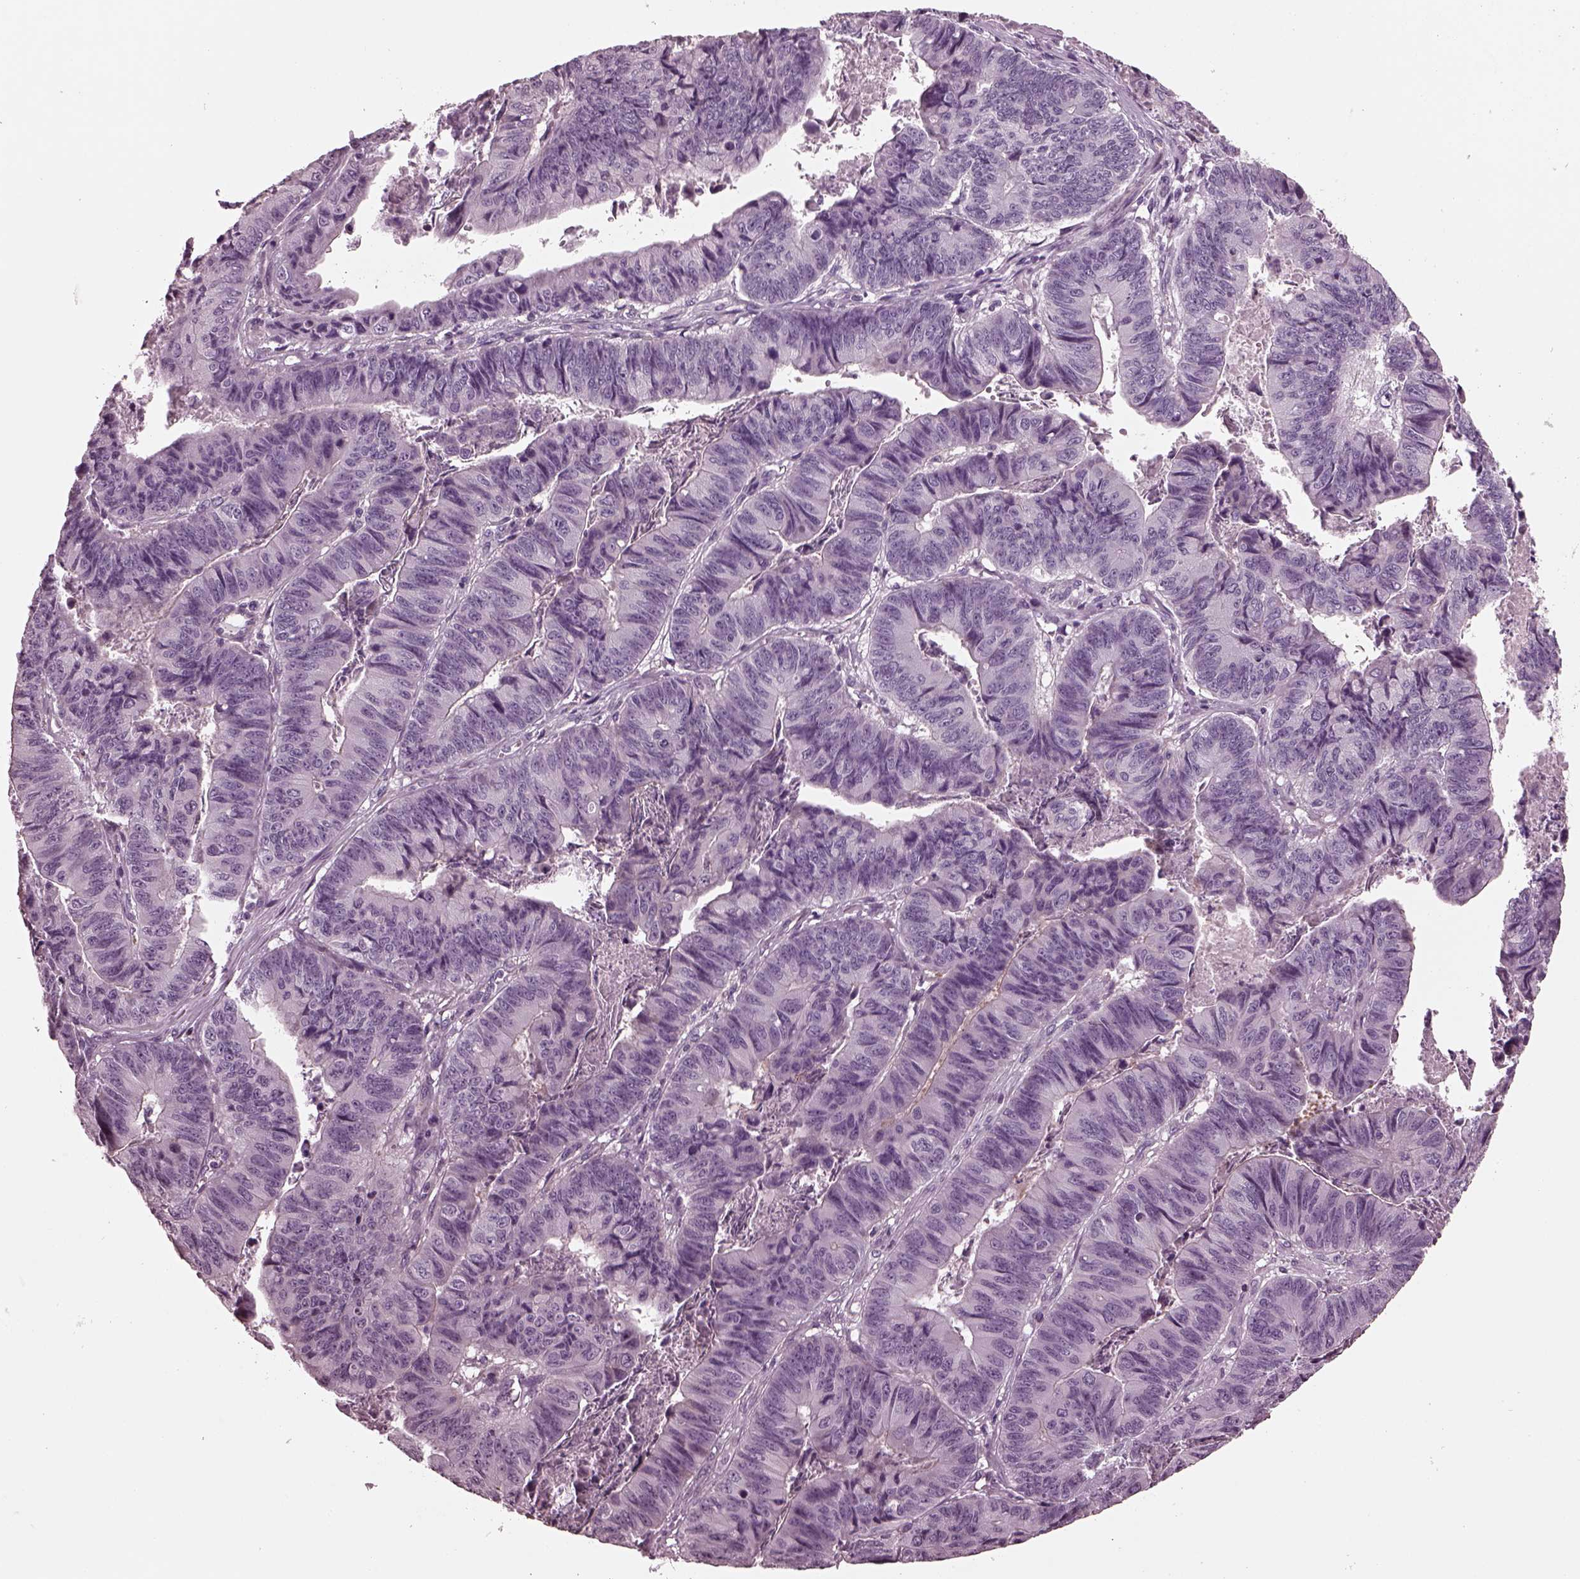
{"staining": {"intensity": "negative", "quantity": "none", "location": "none"}, "tissue": "stomach cancer", "cell_type": "Tumor cells", "image_type": "cancer", "snomed": [{"axis": "morphology", "description": "Adenocarcinoma, NOS"}, {"axis": "topography", "description": "Stomach, lower"}], "caption": "Tumor cells show no significant protein staining in stomach cancer.", "gene": "GDF11", "patient": {"sex": "male", "age": 77}}